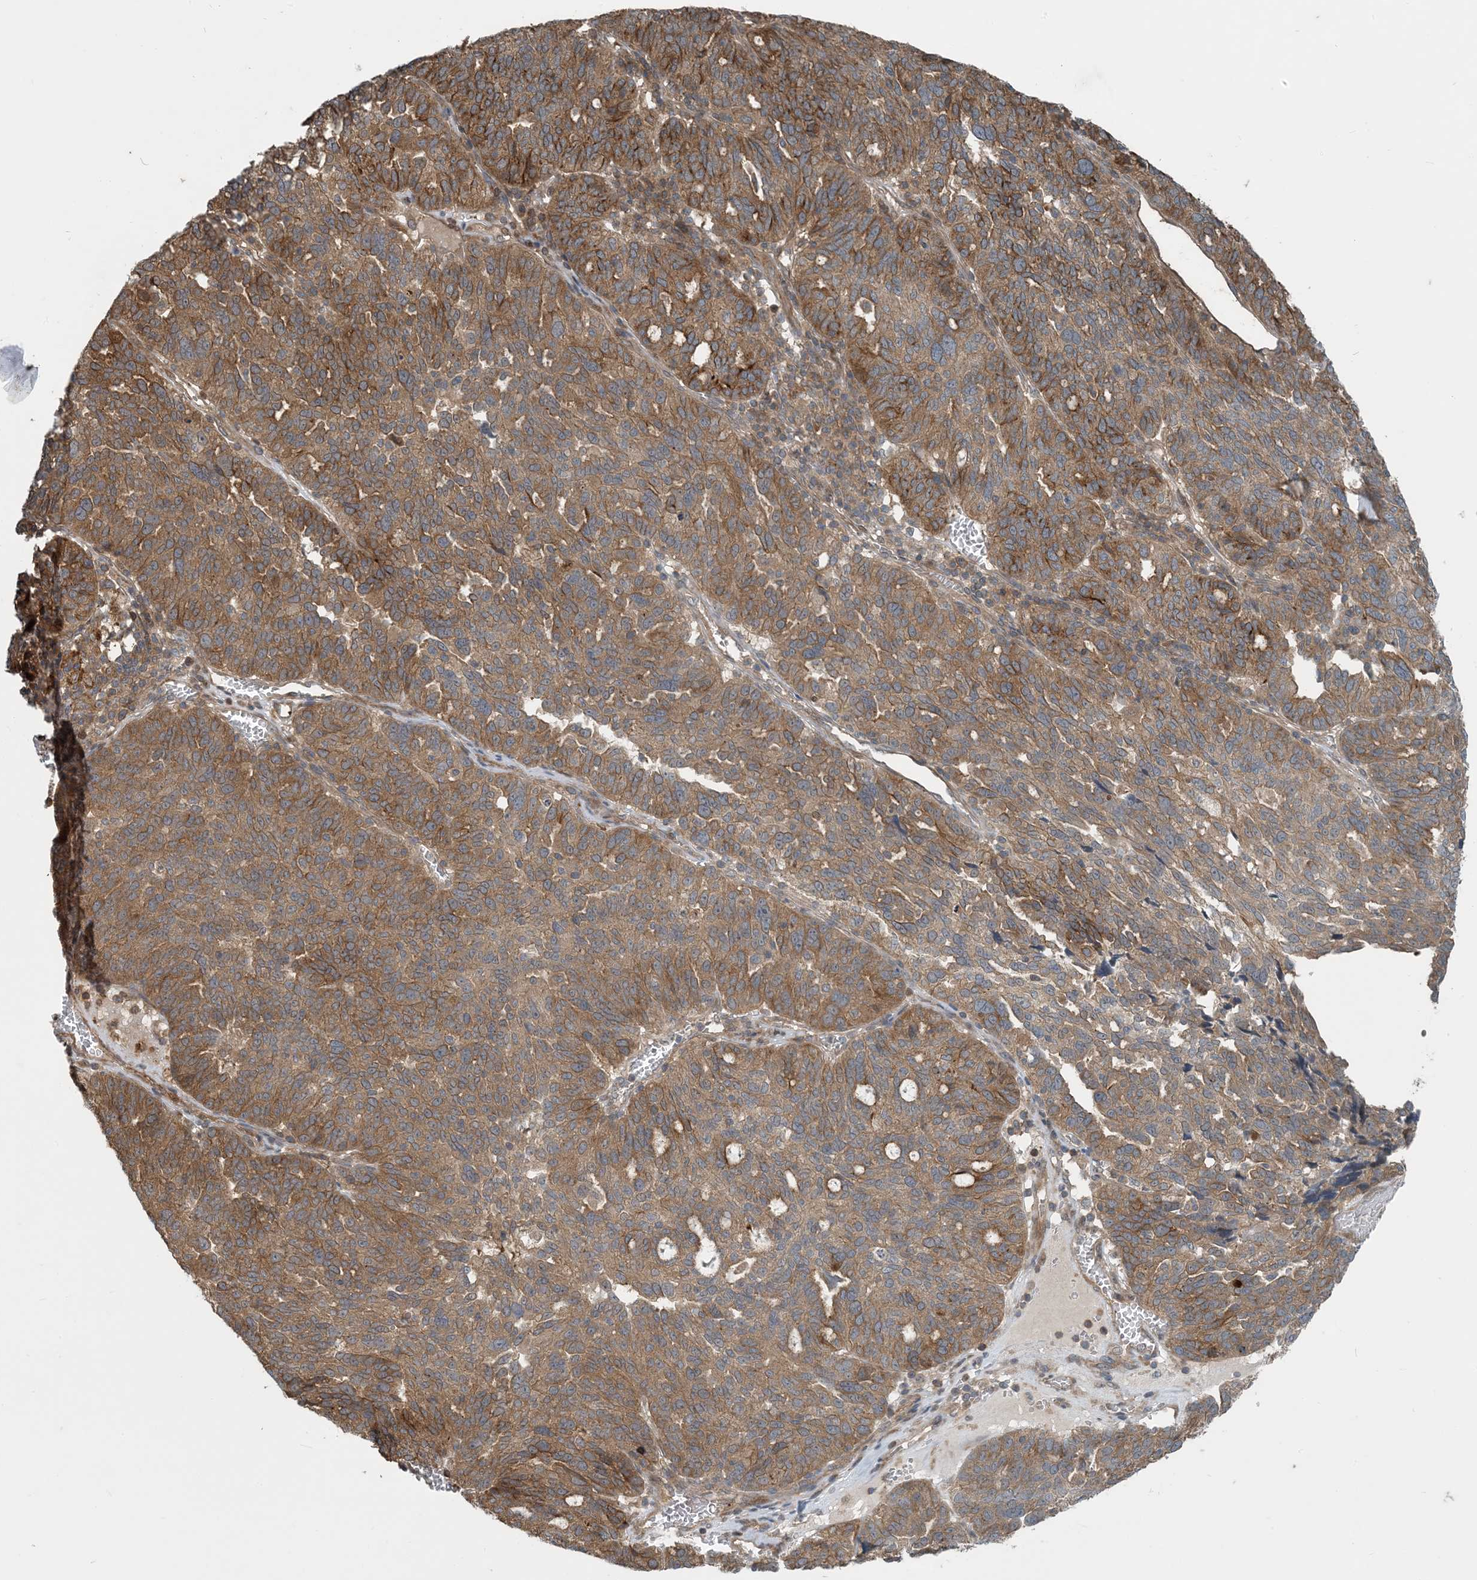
{"staining": {"intensity": "moderate", "quantity": ">75%", "location": "cytoplasmic/membranous"}, "tissue": "ovarian cancer", "cell_type": "Tumor cells", "image_type": "cancer", "snomed": [{"axis": "morphology", "description": "Cystadenocarcinoma, serous, NOS"}, {"axis": "topography", "description": "Ovary"}], "caption": "Immunohistochemical staining of ovarian serous cystadenocarcinoma demonstrates moderate cytoplasmic/membranous protein expression in approximately >75% of tumor cells. The staining is performed using DAB brown chromogen to label protein expression. The nuclei are counter-stained blue using hematoxylin.", "gene": "ZBTB3", "patient": {"sex": "female", "age": 59}}